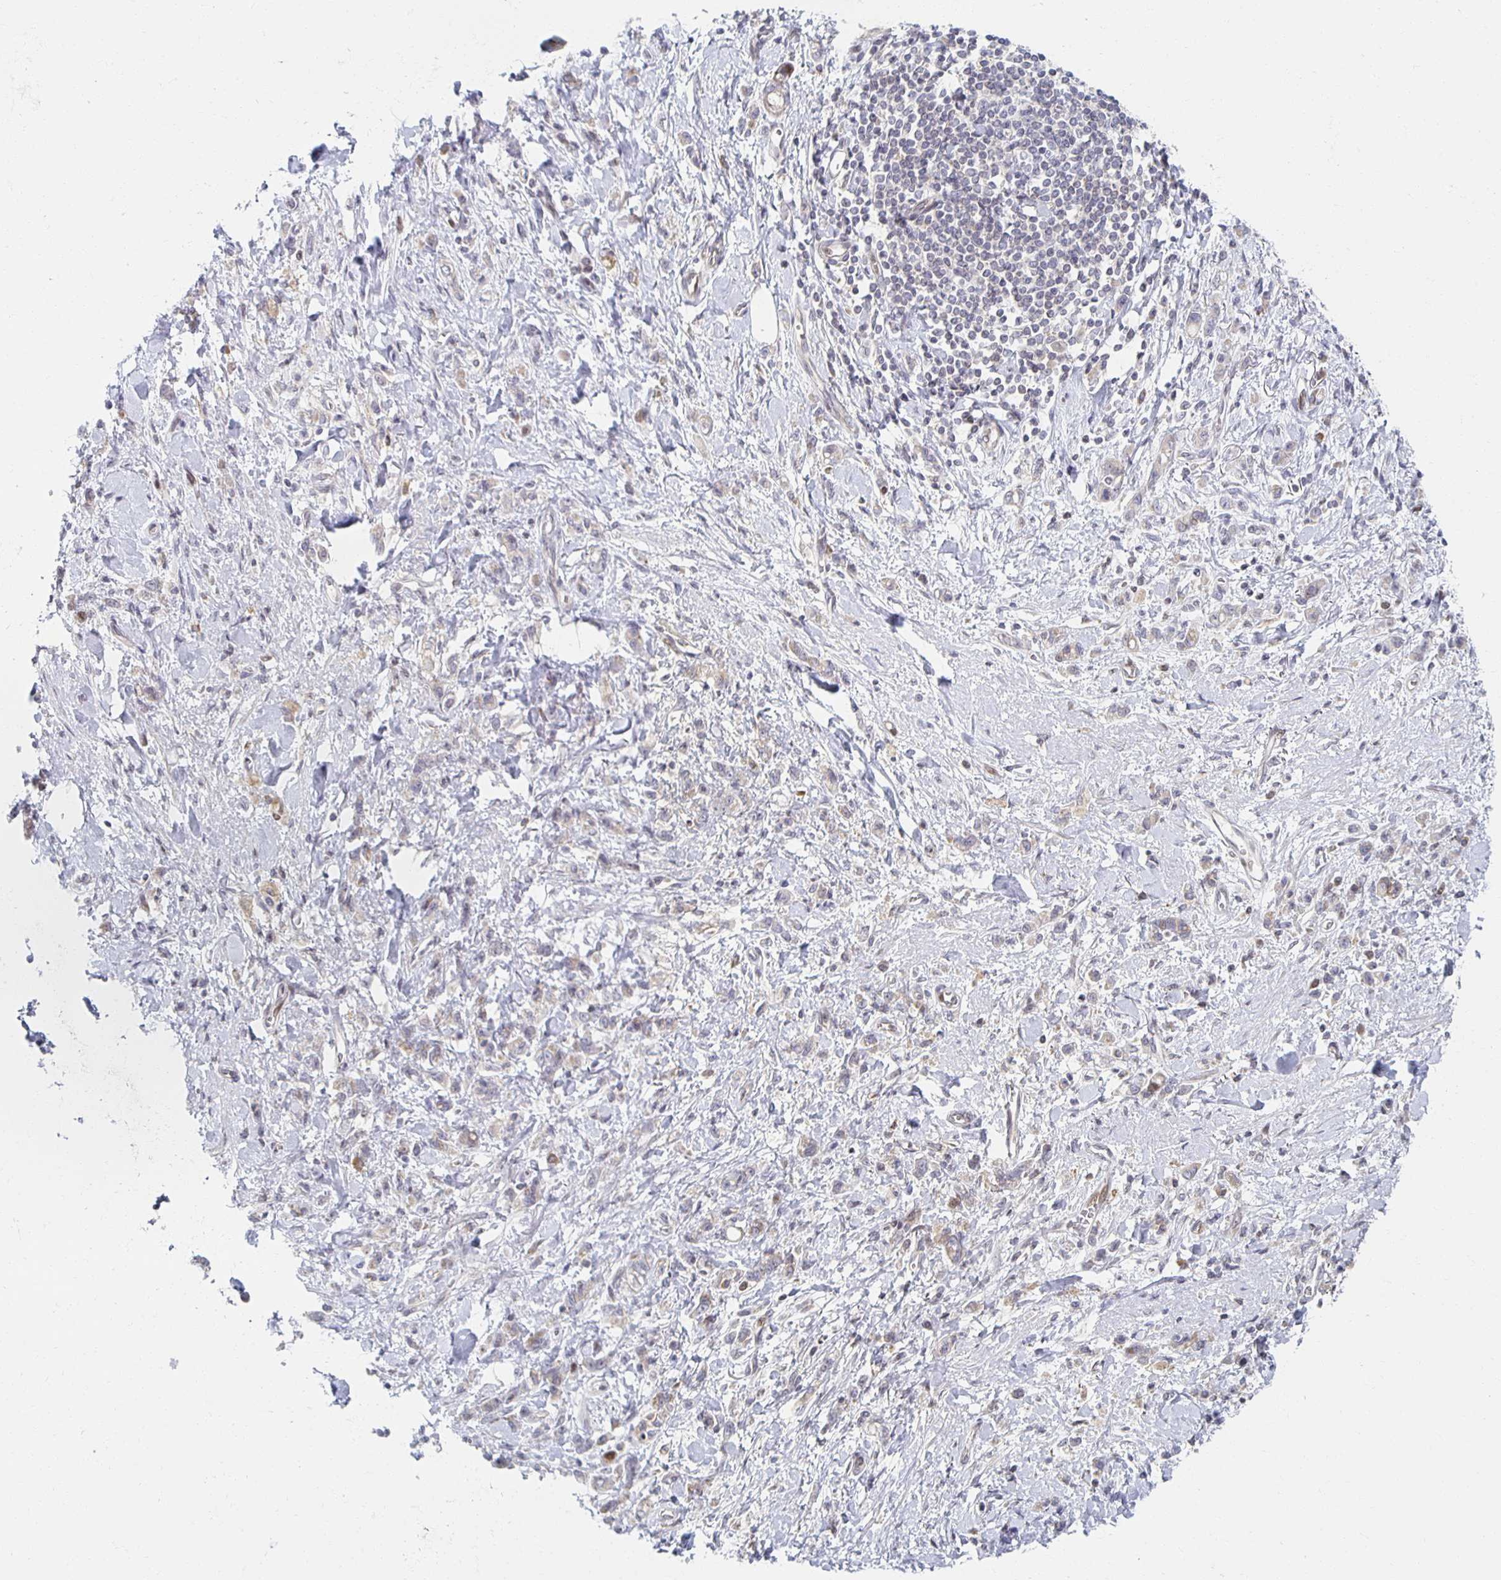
{"staining": {"intensity": "weak", "quantity": "25%-75%", "location": "cytoplasmic/membranous"}, "tissue": "stomach cancer", "cell_type": "Tumor cells", "image_type": "cancer", "snomed": [{"axis": "morphology", "description": "Adenocarcinoma, NOS"}, {"axis": "topography", "description": "Stomach"}], "caption": "An image showing weak cytoplasmic/membranous expression in about 25%-75% of tumor cells in adenocarcinoma (stomach), as visualized by brown immunohistochemical staining.", "gene": "HCFC1R1", "patient": {"sex": "male", "age": 77}}